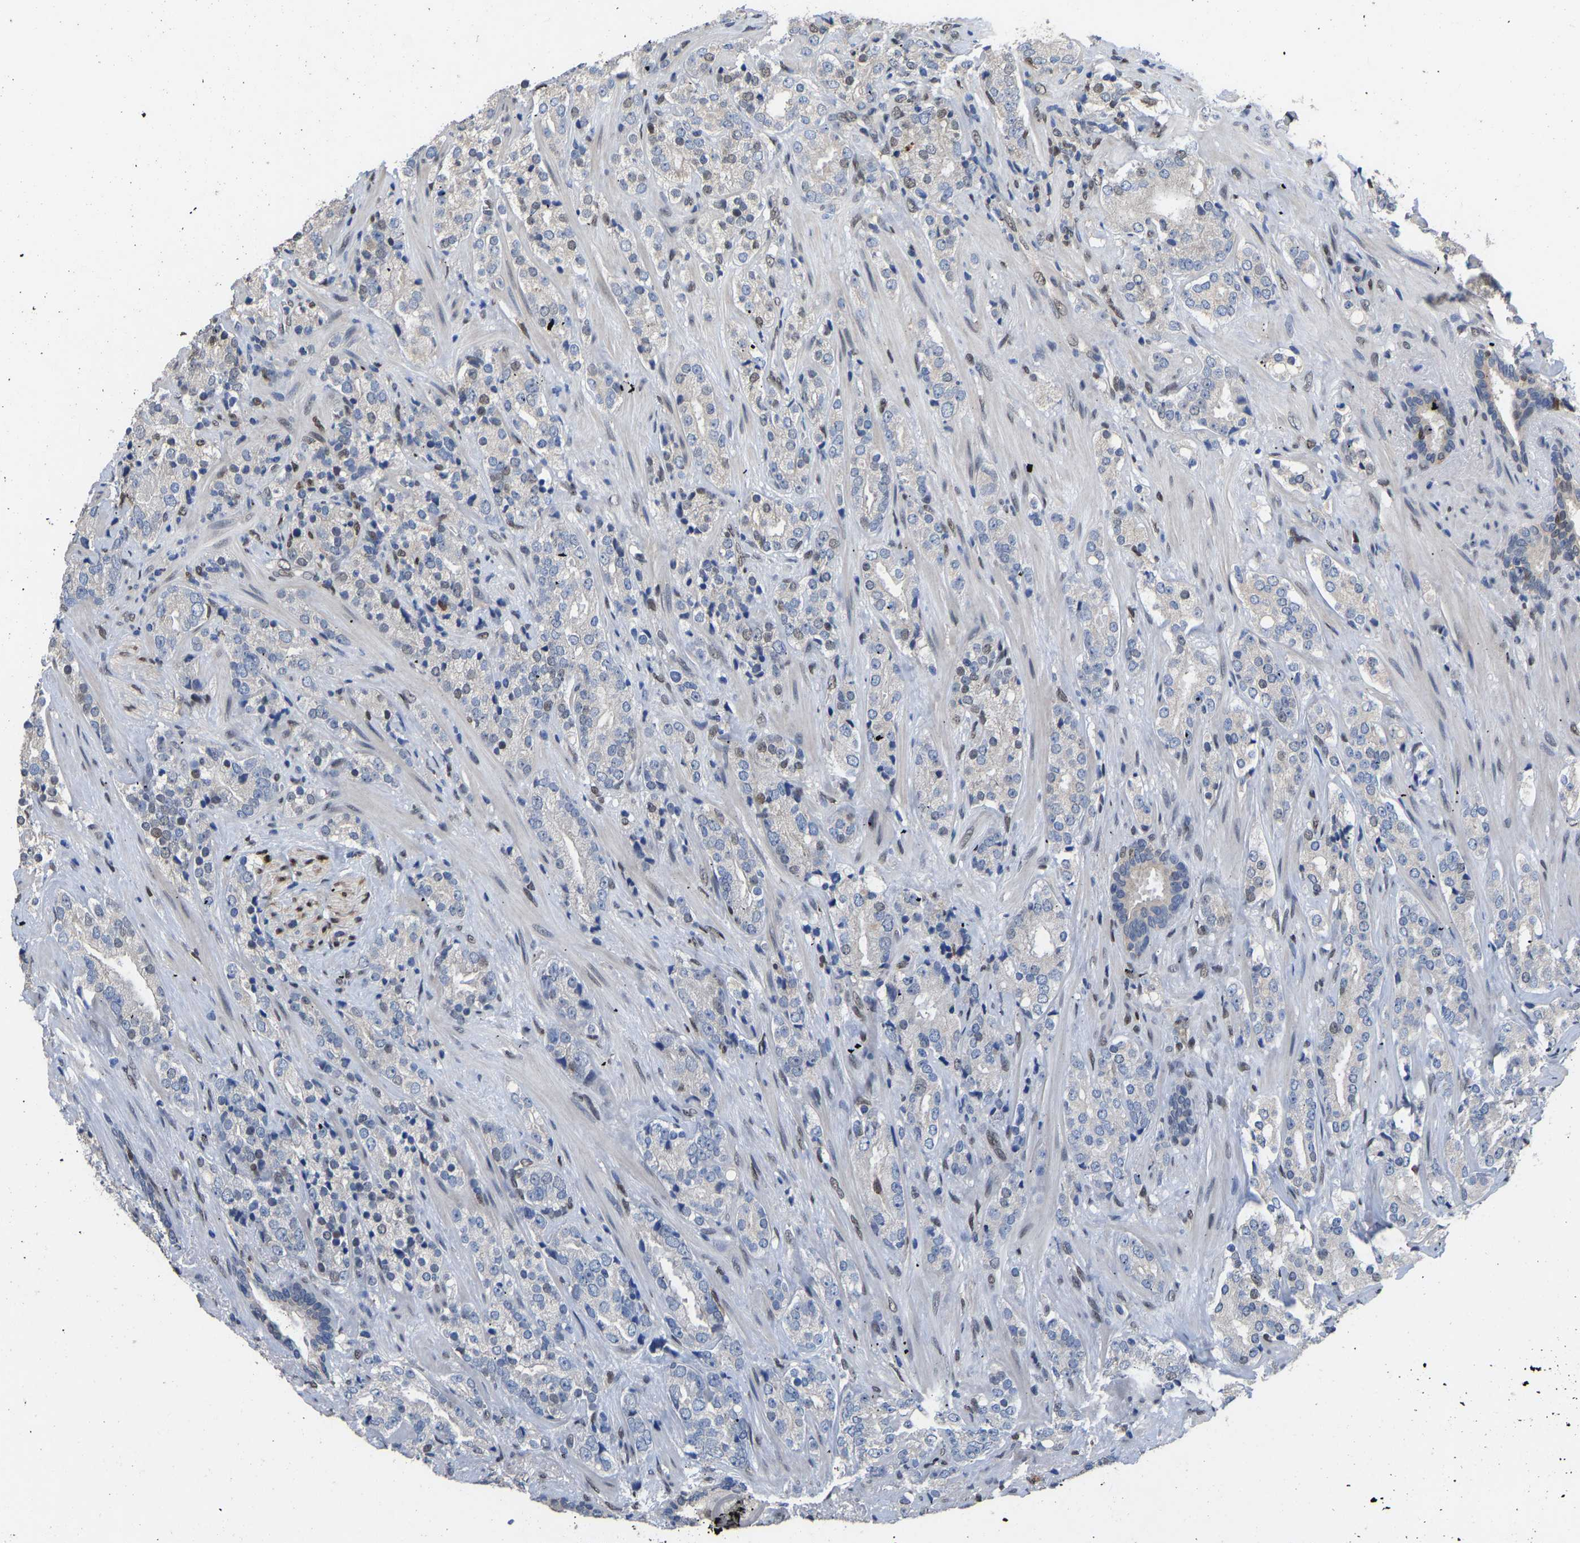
{"staining": {"intensity": "moderate", "quantity": "<25%", "location": "nuclear"}, "tissue": "prostate cancer", "cell_type": "Tumor cells", "image_type": "cancer", "snomed": [{"axis": "morphology", "description": "Adenocarcinoma, High grade"}, {"axis": "topography", "description": "Prostate"}], "caption": "Immunohistochemistry (IHC) (DAB (3,3'-diaminobenzidine)) staining of high-grade adenocarcinoma (prostate) exhibits moderate nuclear protein positivity in approximately <25% of tumor cells. The staining is performed using DAB brown chromogen to label protein expression. The nuclei are counter-stained blue using hematoxylin.", "gene": "QKI", "patient": {"sex": "male", "age": 71}}